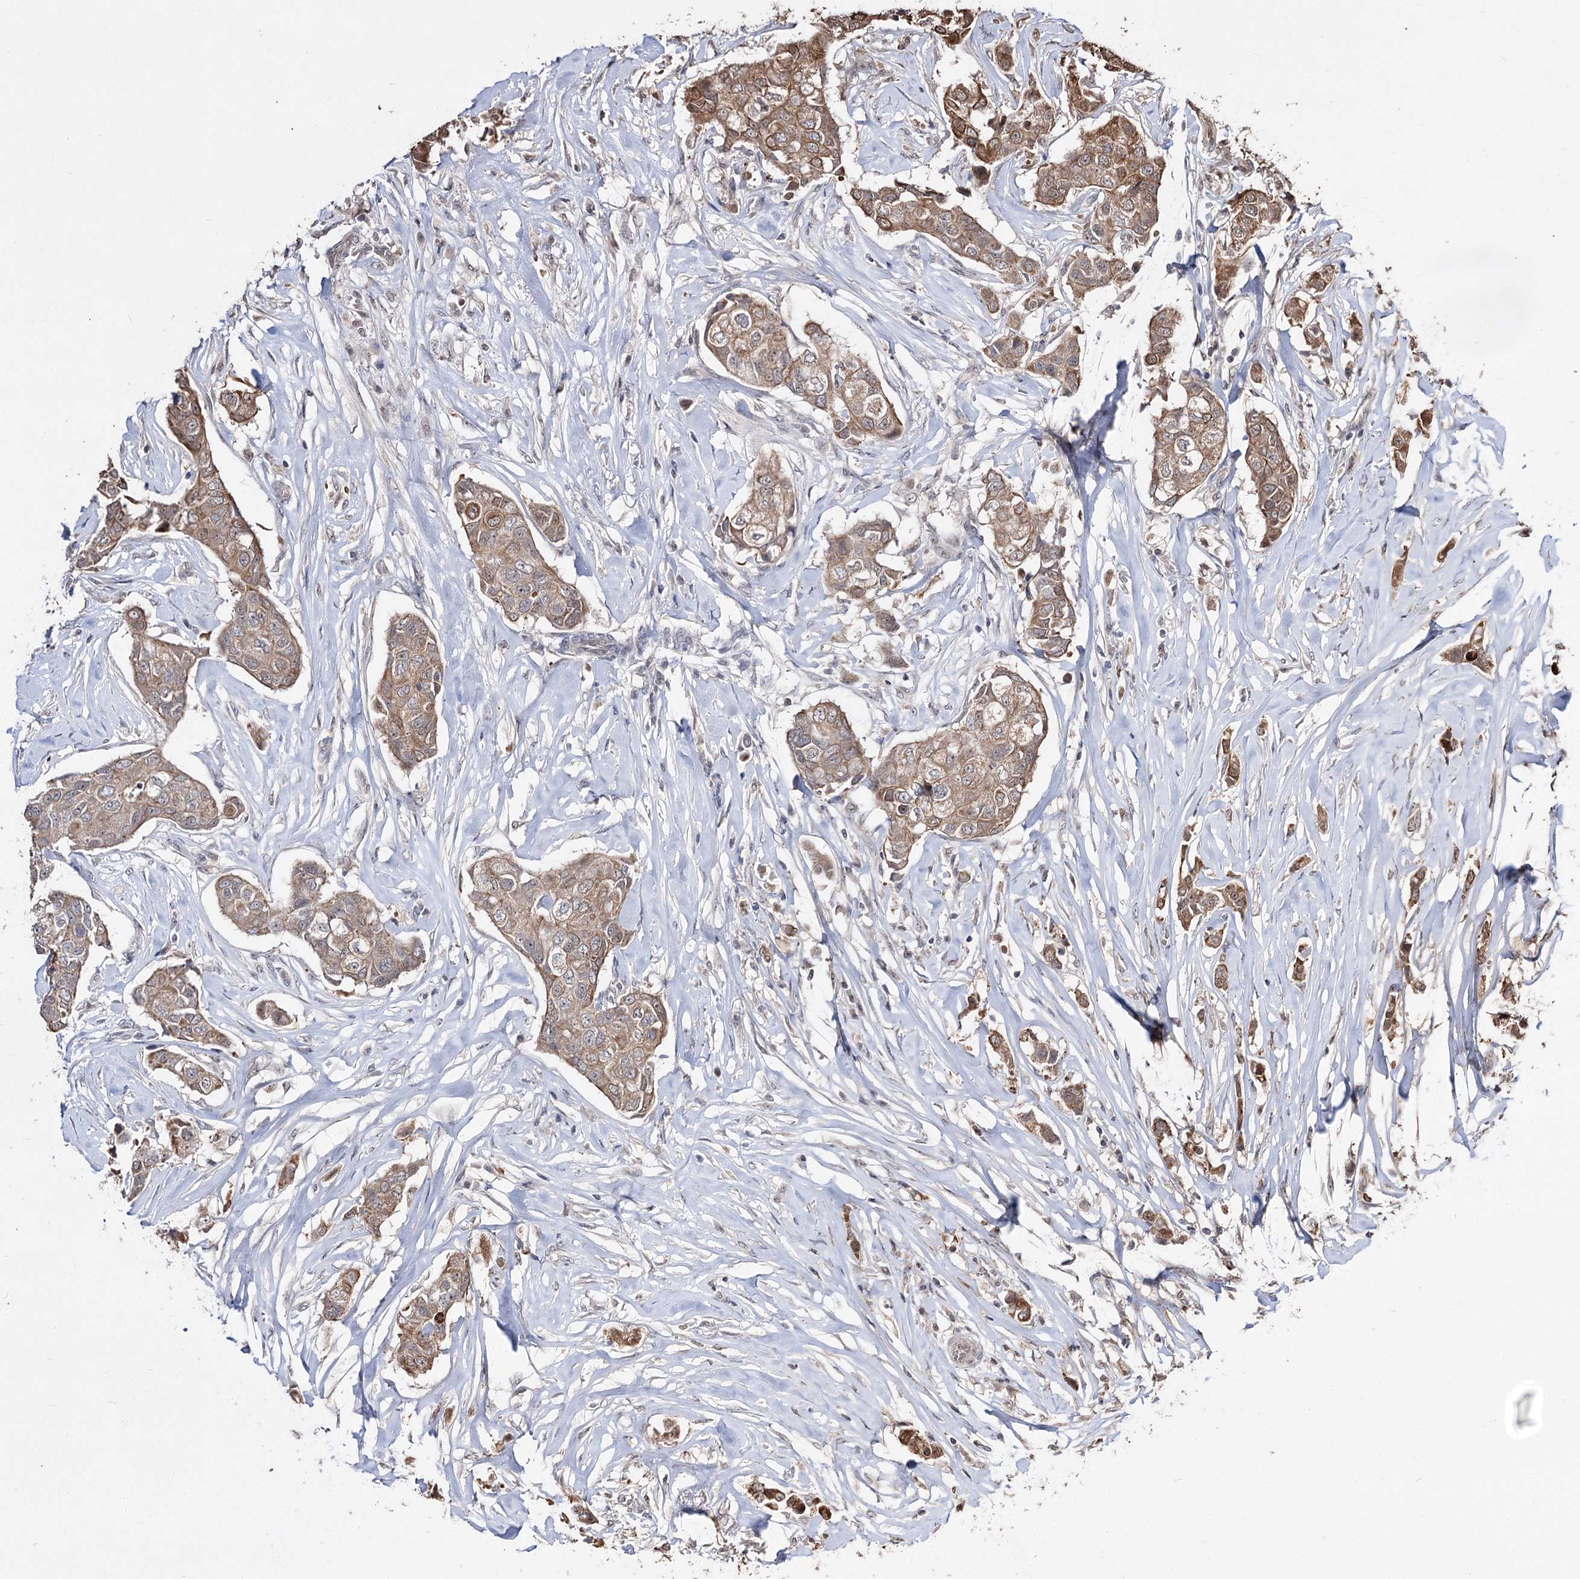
{"staining": {"intensity": "moderate", "quantity": ">75%", "location": "cytoplasmic/membranous"}, "tissue": "breast cancer", "cell_type": "Tumor cells", "image_type": "cancer", "snomed": [{"axis": "morphology", "description": "Duct carcinoma"}, {"axis": "topography", "description": "Breast"}], "caption": "Protein staining by immunohistochemistry reveals moderate cytoplasmic/membranous positivity in about >75% of tumor cells in breast cancer.", "gene": "CPNE8", "patient": {"sex": "female", "age": 80}}